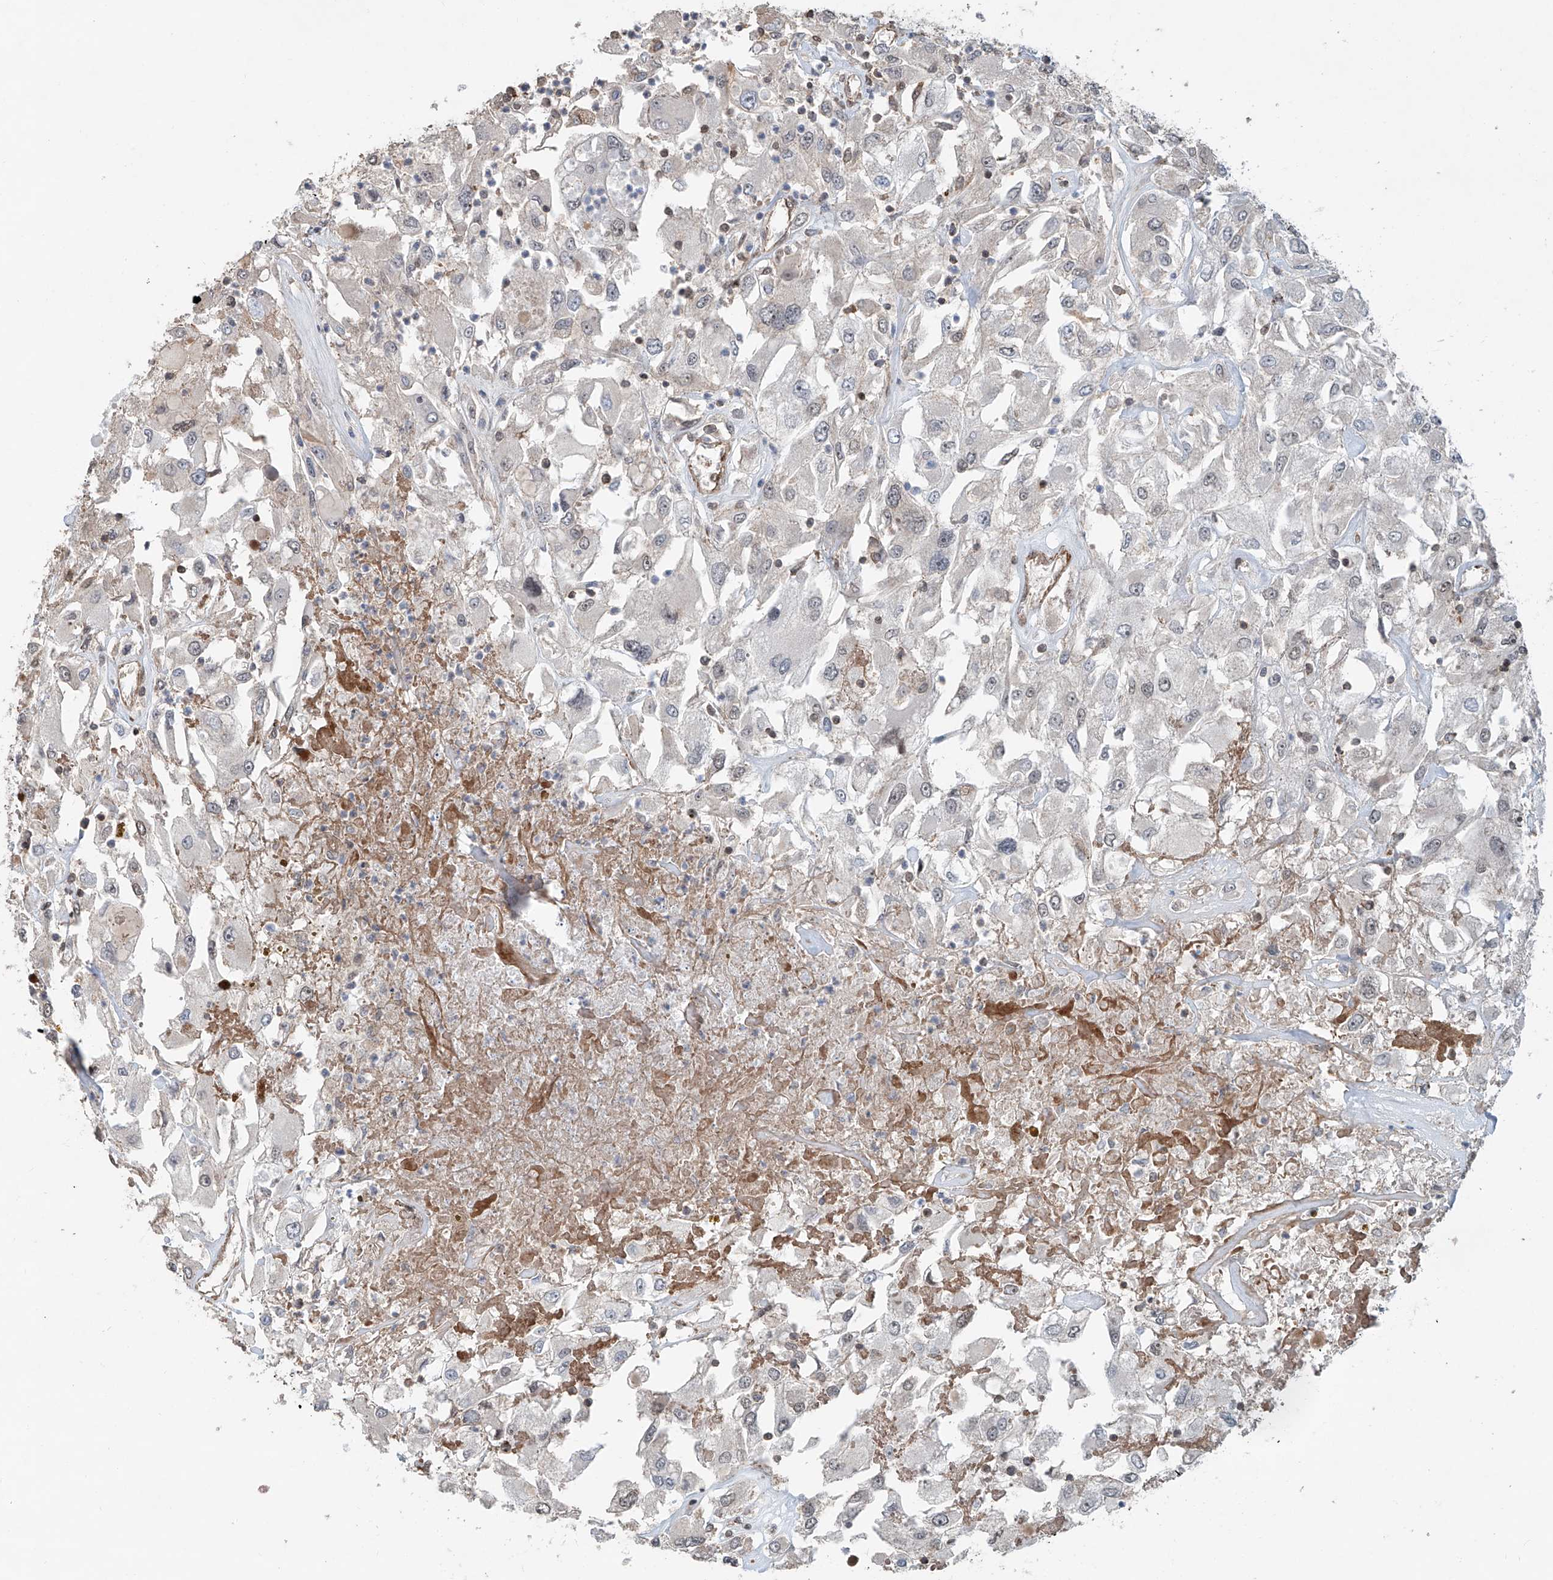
{"staining": {"intensity": "negative", "quantity": "none", "location": "none"}, "tissue": "renal cancer", "cell_type": "Tumor cells", "image_type": "cancer", "snomed": [{"axis": "morphology", "description": "Adenocarcinoma, NOS"}, {"axis": "topography", "description": "Kidney"}], "caption": "Tumor cells show no significant expression in renal adenocarcinoma.", "gene": "SDE2", "patient": {"sex": "female", "age": 52}}